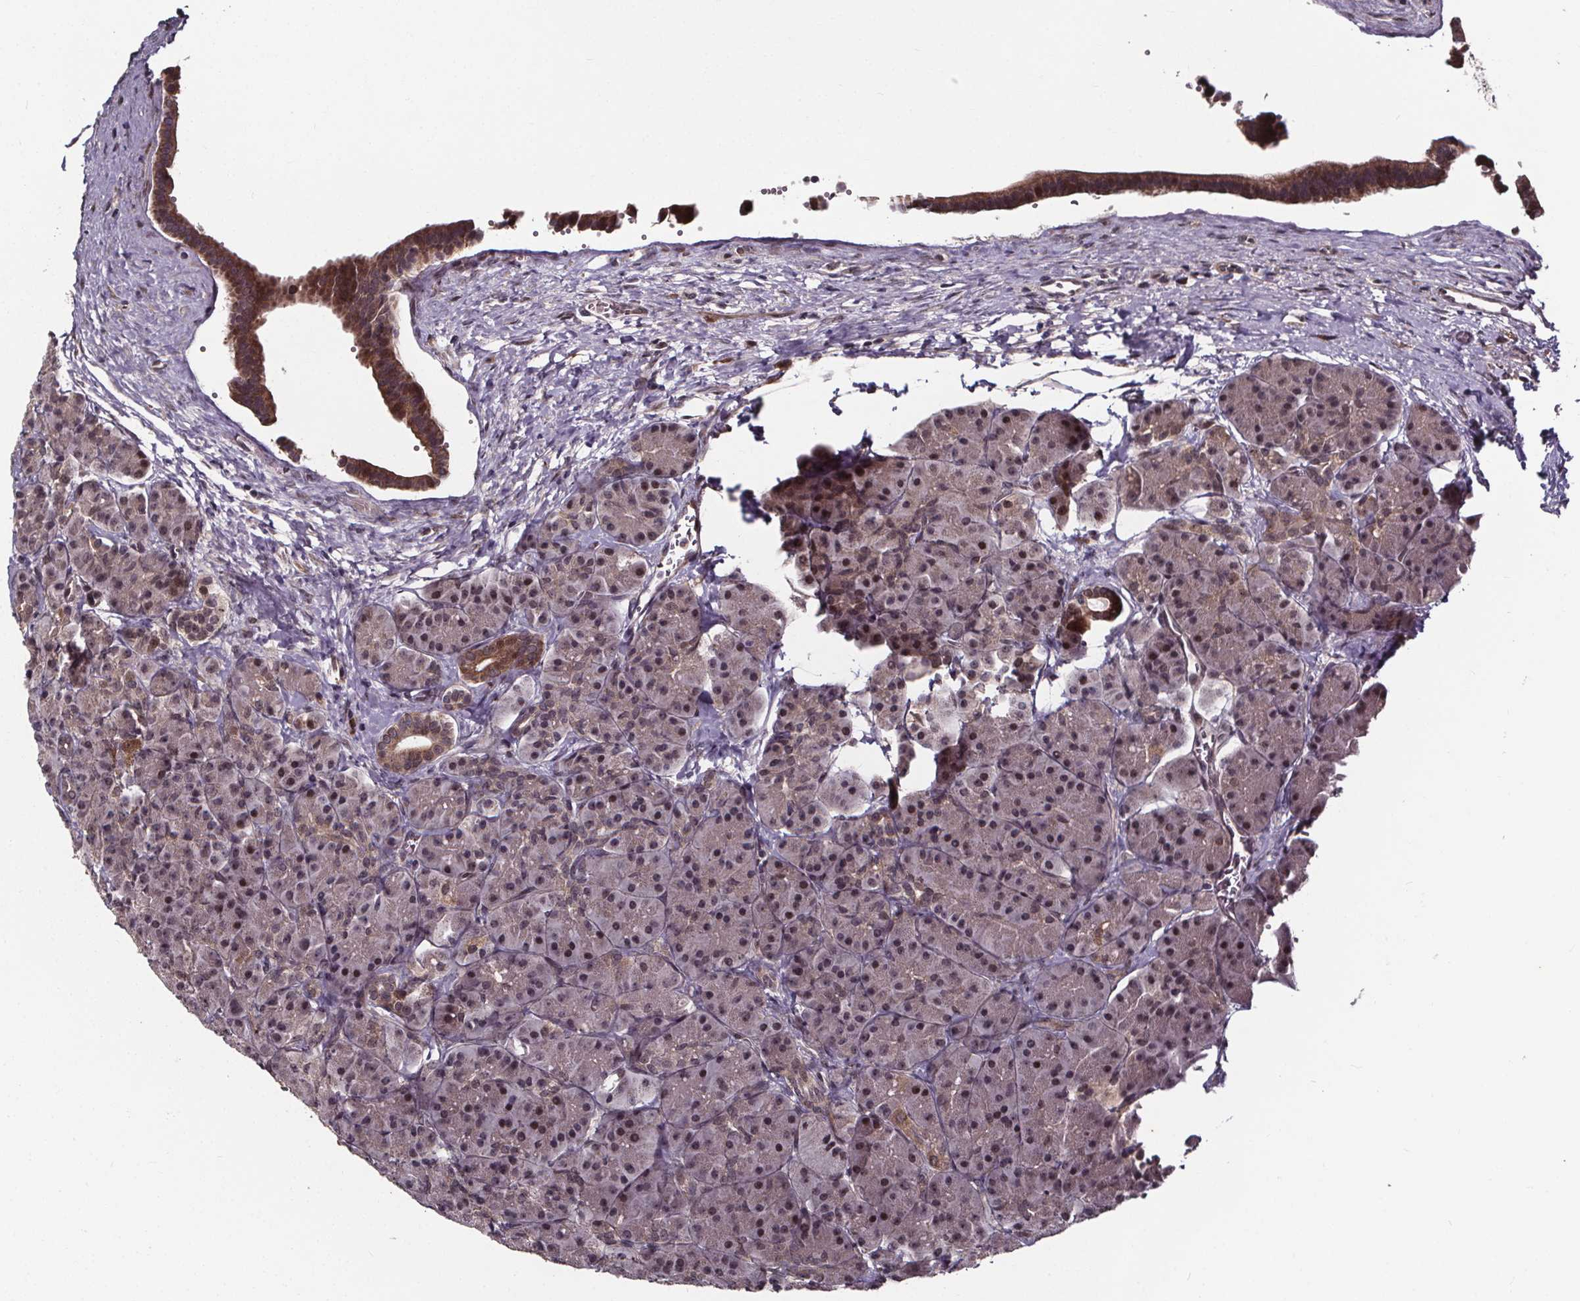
{"staining": {"intensity": "moderate", "quantity": "<25%", "location": "cytoplasmic/membranous,nuclear"}, "tissue": "pancreas", "cell_type": "Exocrine glandular cells", "image_type": "normal", "snomed": [{"axis": "morphology", "description": "Normal tissue, NOS"}, {"axis": "topography", "description": "Pancreas"}], "caption": "Immunohistochemistry of unremarkable human pancreas reveals low levels of moderate cytoplasmic/membranous,nuclear positivity in approximately <25% of exocrine glandular cells.", "gene": "DDIT3", "patient": {"sex": "male", "age": 57}}